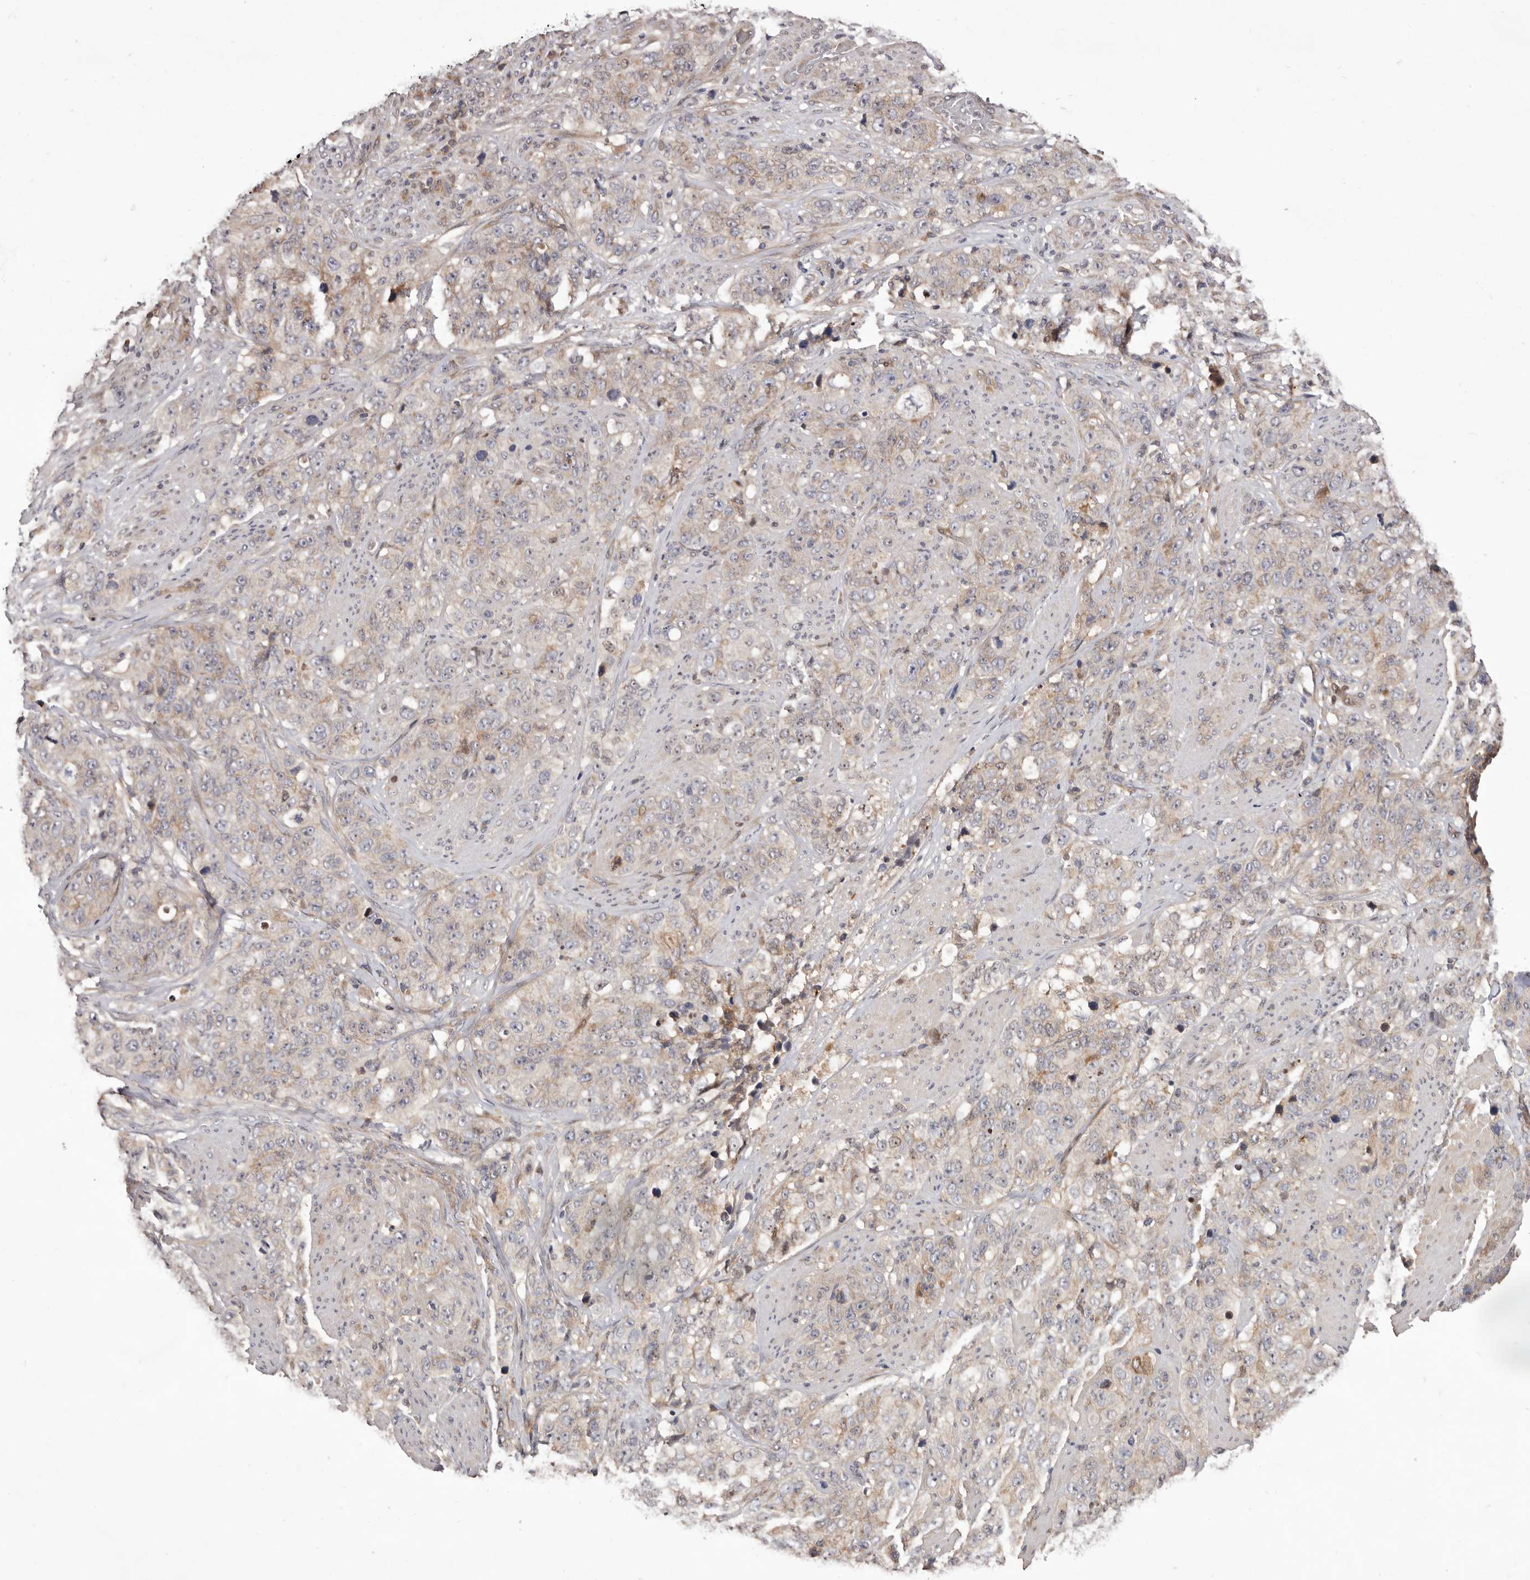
{"staining": {"intensity": "moderate", "quantity": "<25%", "location": "cytoplasmic/membranous"}, "tissue": "stomach cancer", "cell_type": "Tumor cells", "image_type": "cancer", "snomed": [{"axis": "morphology", "description": "Adenocarcinoma, NOS"}, {"axis": "topography", "description": "Stomach"}], "caption": "Immunohistochemistry (IHC) histopathology image of neoplastic tissue: human stomach adenocarcinoma stained using IHC displays low levels of moderate protein expression localized specifically in the cytoplasmic/membranous of tumor cells, appearing as a cytoplasmic/membranous brown color.", "gene": "DOP1A", "patient": {"sex": "male", "age": 48}}